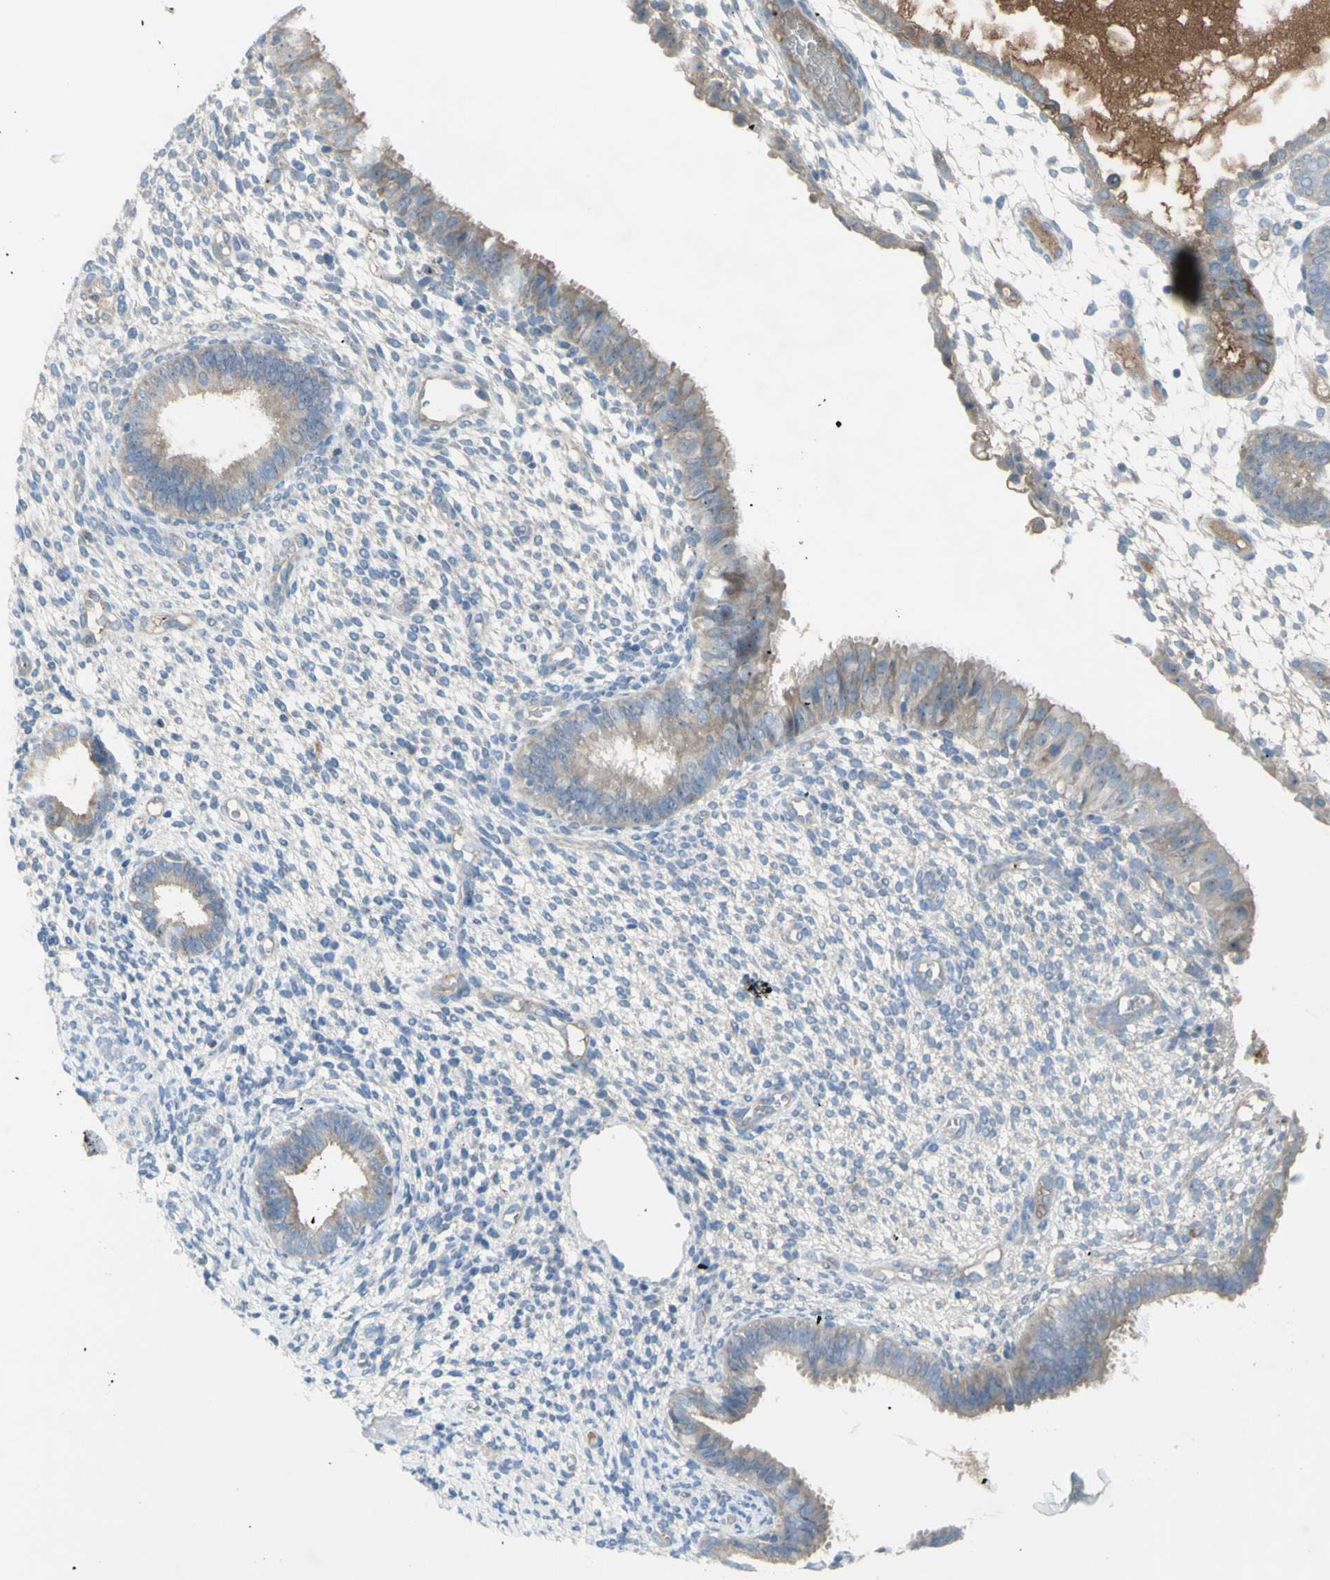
{"staining": {"intensity": "negative", "quantity": "none", "location": "none"}, "tissue": "endometrium", "cell_type": "Cells in endometrial stroma", "image_type": "normal", "snomed": [{"axis": "morphology", "description": "Normal tissue, NOS"}, {"axis": "topography", "description": "Endometrium"}], "caption": "Immunohistochemistry (IHC) photomicrograph of unremarkable endometrium: endometrium stained with DAB demonstrates no significant protein positivity in cells in endometrial stroma. (Stains: DAB IHC with hematoxylin counter stain, Microscopy: brightfield microscopy at high magnification).", "gene": "ATRN", "patient": {"sex": "female", "age": 61}}